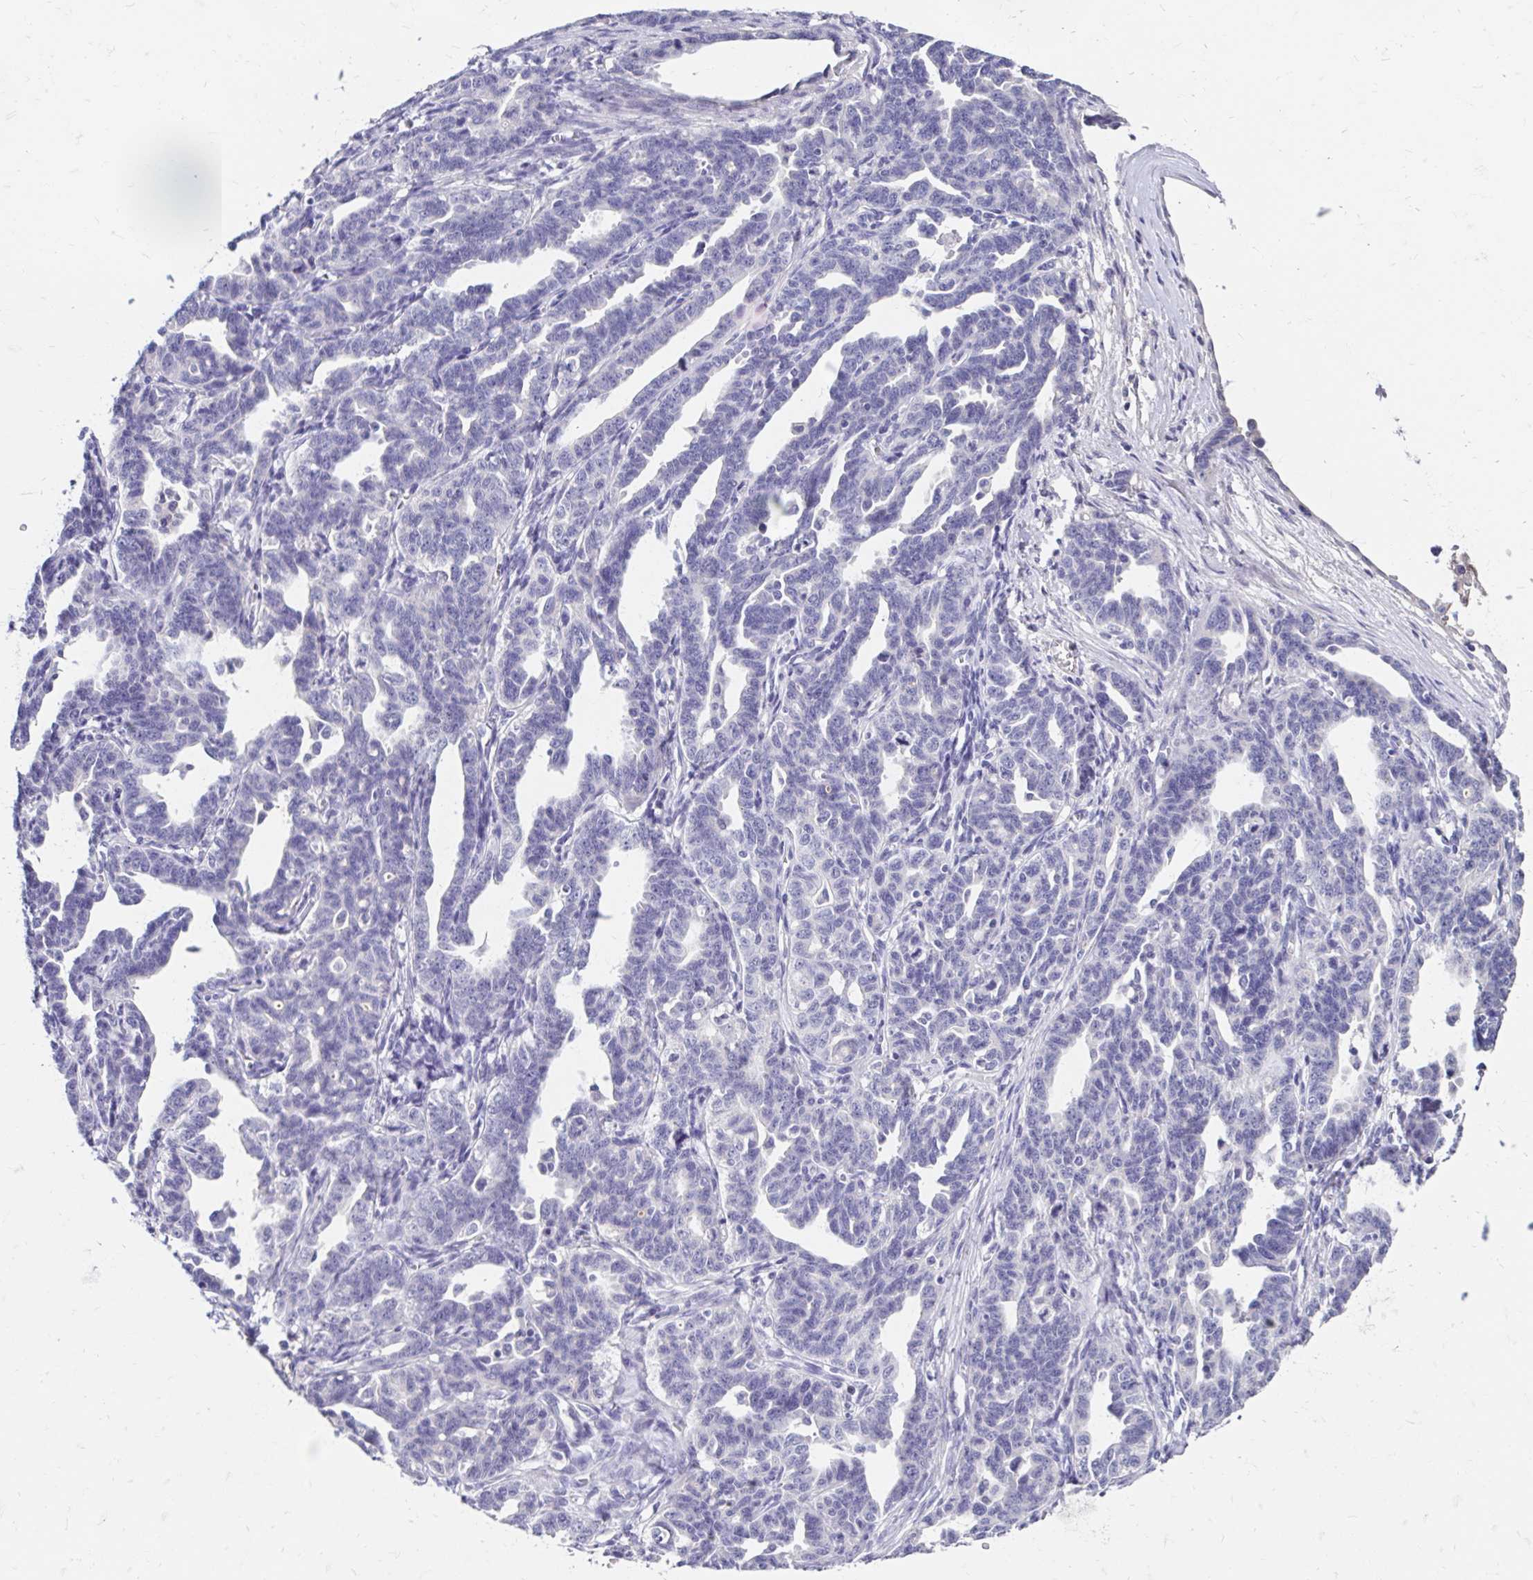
{"staining": {"intensity": "negative", "quantity": "none", "location": "none"}, "tissue": "ovarian cancer", "cell_type": "Tumor cells", "image_type": "cancer", "snomed": [{"axis": "morphology", "description": "Cystadenocarcinoma, serous, NOS"}, {"axis": "topography", "description": "Ovary"}], "caption": "IHC of human ovarian cancer shows no expression in tumor cells. (DAB IHC with hematoxylin counter stain).", "gene": "SCG3", "patient": {"sex": "female", "age": 69}}